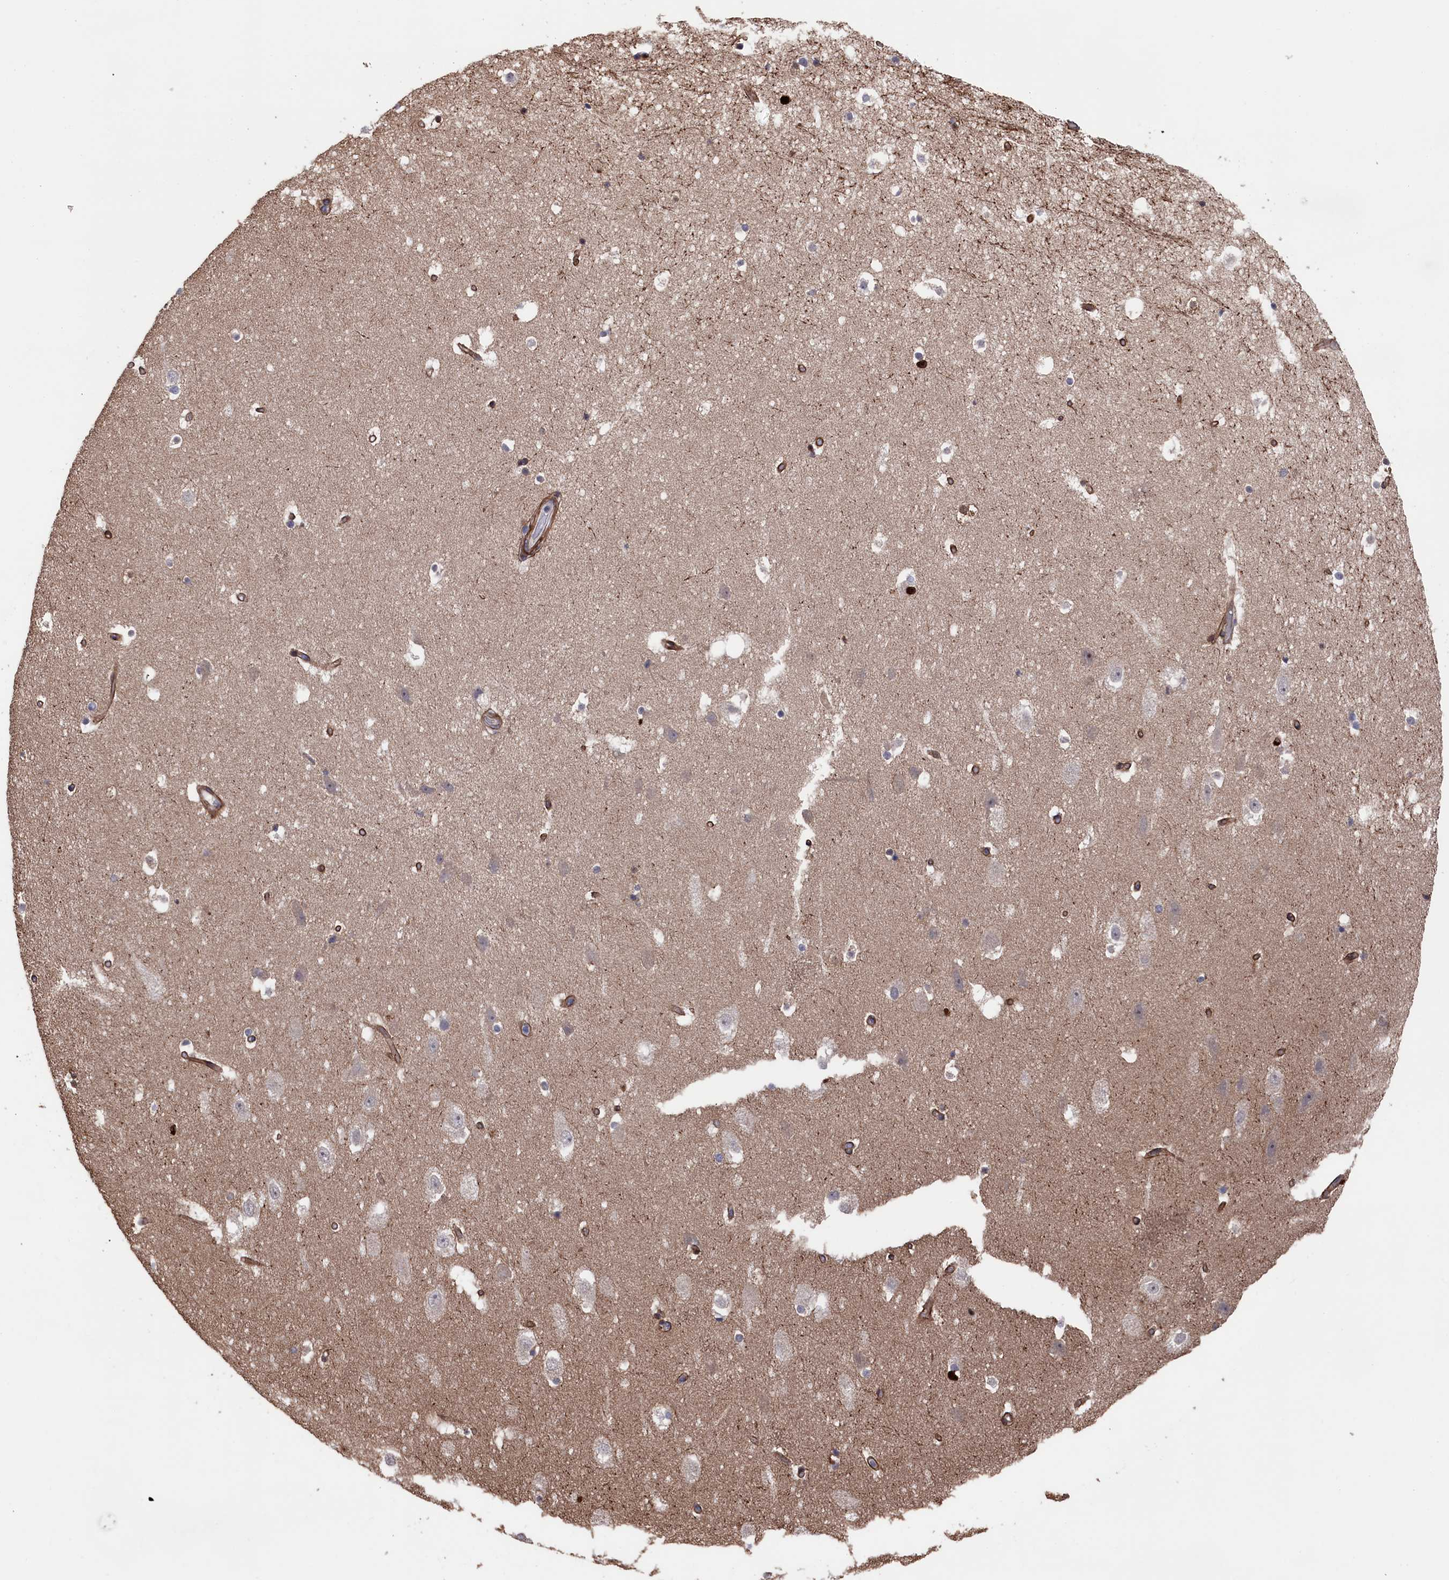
{"staining": {"intensity": "weak", "quantity": "<25%", "location": "cytoplasmic/membranous"}, "tissue": "hippocampus", "cell_type": "Glial cells", "image_type": "normal", "snomed": [{"axis": "morphology", "description": "Normal tissue, NOS"}, {"axis": "topography", "description": "Hippocampus"}], "caption": "Human hippocampus stained for a protein using immunohistochemistry reveals no positivity in glial cells.", "gene": "ZNF891", "patient": {"sex": "female", "age": 52}}